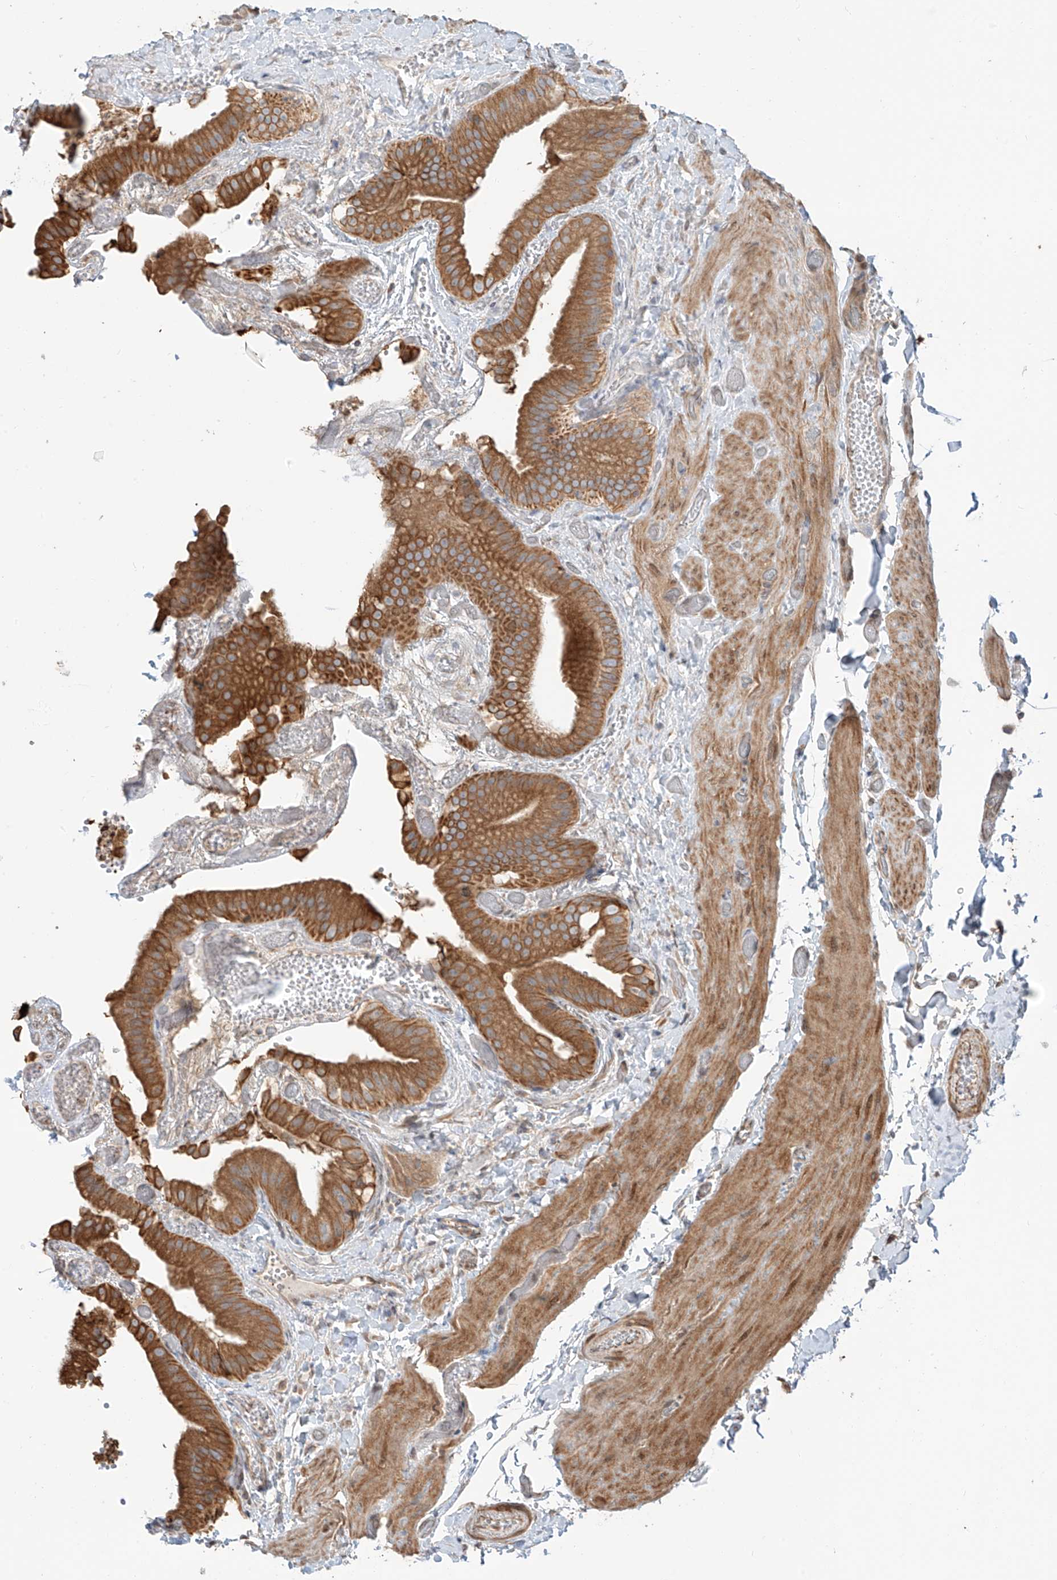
{"staining": {"intensity": "moderate", "quantity": ">75%", "location": "cytoplasmic/membranous"}, "tissue": "gallbladder", "cell_type": "Glandular cells", "image_type": "normal", "snomed": [{"axis": "morphology", "description": "Normal tissue, NOS"}, {"axis": "topography", "description": "Gallbladder"}], "caption": "Normal gallbladder exhibits moderate cytoplasmic/membranous expression in approximately >75% of glandular cells (Brightfield microscopy of DAB IHC at high magnification)..", "gene": "CEP162", "patient": {"sex": "female", "age": 64}}